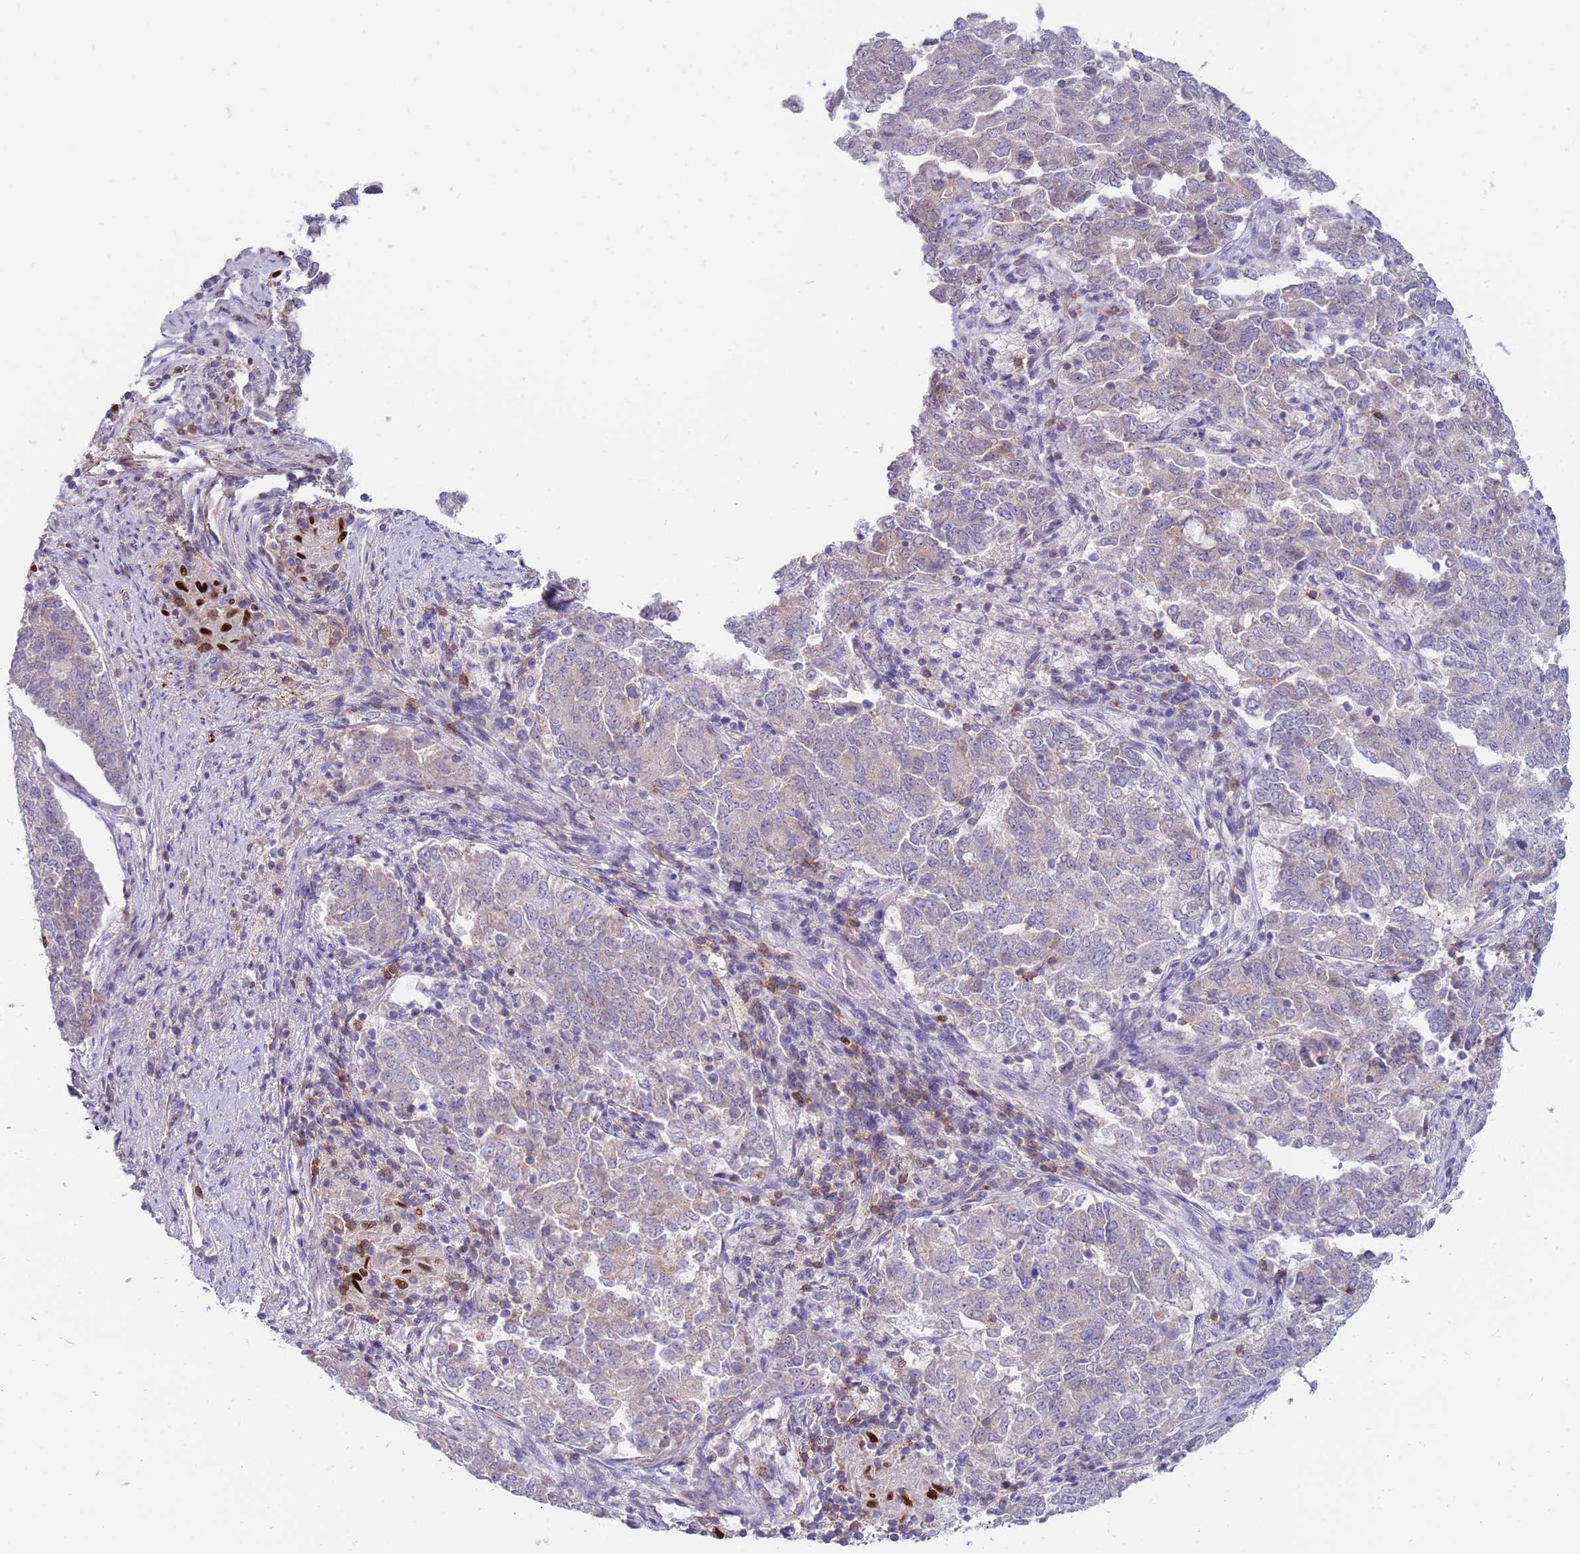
{"staining": {"intensity": "negative", "quantity": "none", "location": "none"}, "tissue": "endometrial cancer", "cell_type": "Tumor cells", "image_type": "cancer", "snomed": [{"axis": "morphology", "description": "Adenocarcinoma, NOS"}, {"axis": "topography", "description": "Endometrium"}], "caption": "This is an immunohistochemistry (IHC) micrograph of endometrial cancer (adenocarcinoma). There is no expression in tumor cells.", "gene": "STK25", "patient": {"sex": "female", "age": 80}}